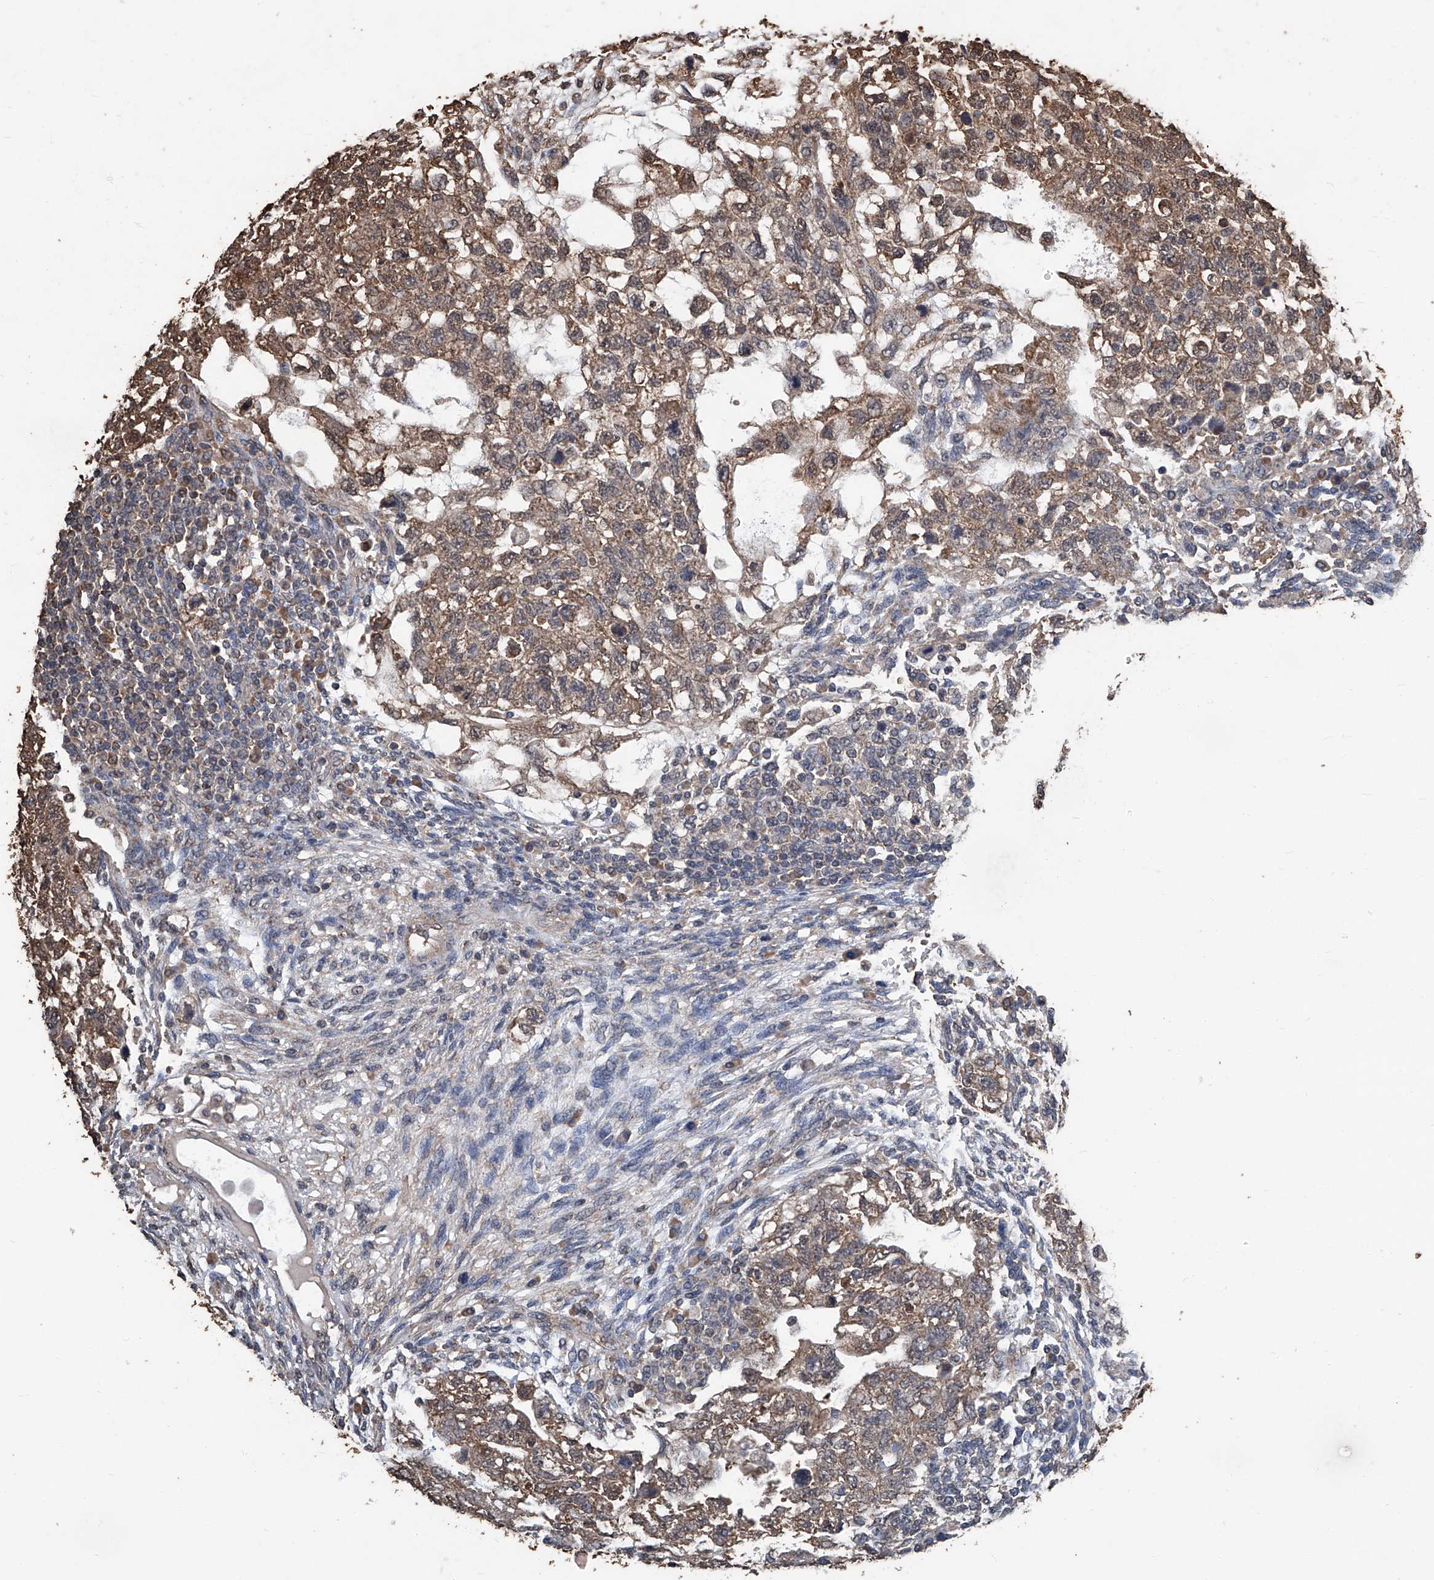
{"staining": {"intensity": "moderate", "quantity": ">75%", "location": "cytoplasmic/membranous"}, "tissue": "testis cancer", "cell_type": "Tumor cells", "image_type": "cancer", "snomed": [{"axis": "morphology", "description": "Normal tissue, NOS"}, {"axis": "morphology", "description": "Carcinoma, Embryonal, NOS"}, {"axis": "topography", "description": "Testis"}], "caption": "A medium amount of moderate cytoplasmic/membranous staining is appreciated in about >75% of tumor cells in embryonal carcinoma (testis) tissue.", "gene": "STARD7", "patient": {"sex": "male", "age": 36}}